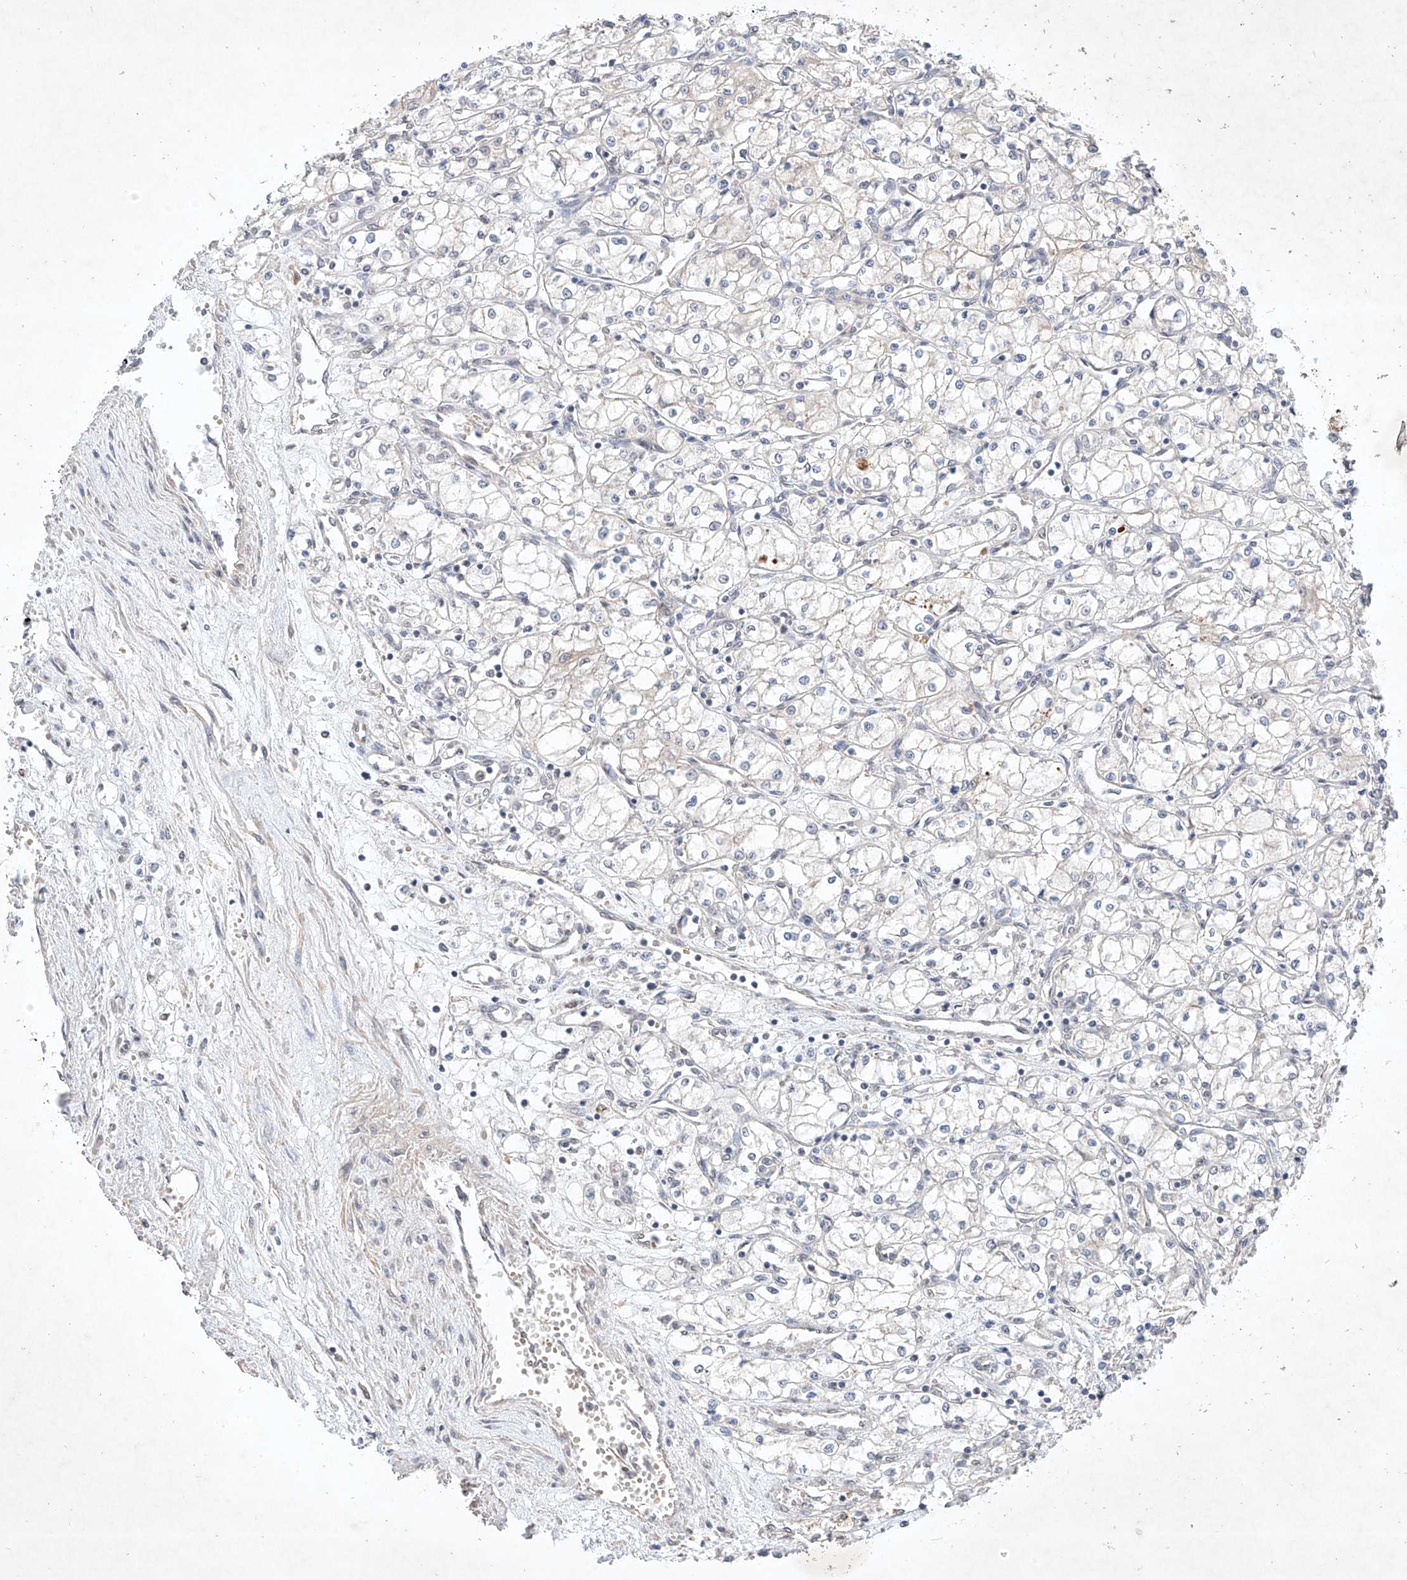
{"staining": {"intensity": "negative", "quantity": "none", "location": "none"}, "tissue": "renal cancer", "cell_type": "Tumor cells", "image_type": "cancer", "snomed": [{"axis": "morphology", "description": "Adenocarcinoma, NOS"}, {"axis": "topography", "description": "Kidney"}], "caption": "IHC photomicrograph of human adenocarcinoma (renal) stained for a protein (brown), which demonstrates no staining in tumor cells. The staining is performed using DAB brown chromogen with nuclei counter-stained in using hematoxylin.", "gene": "ZNF124", "patient": {"sex": "male", "age": 59}}